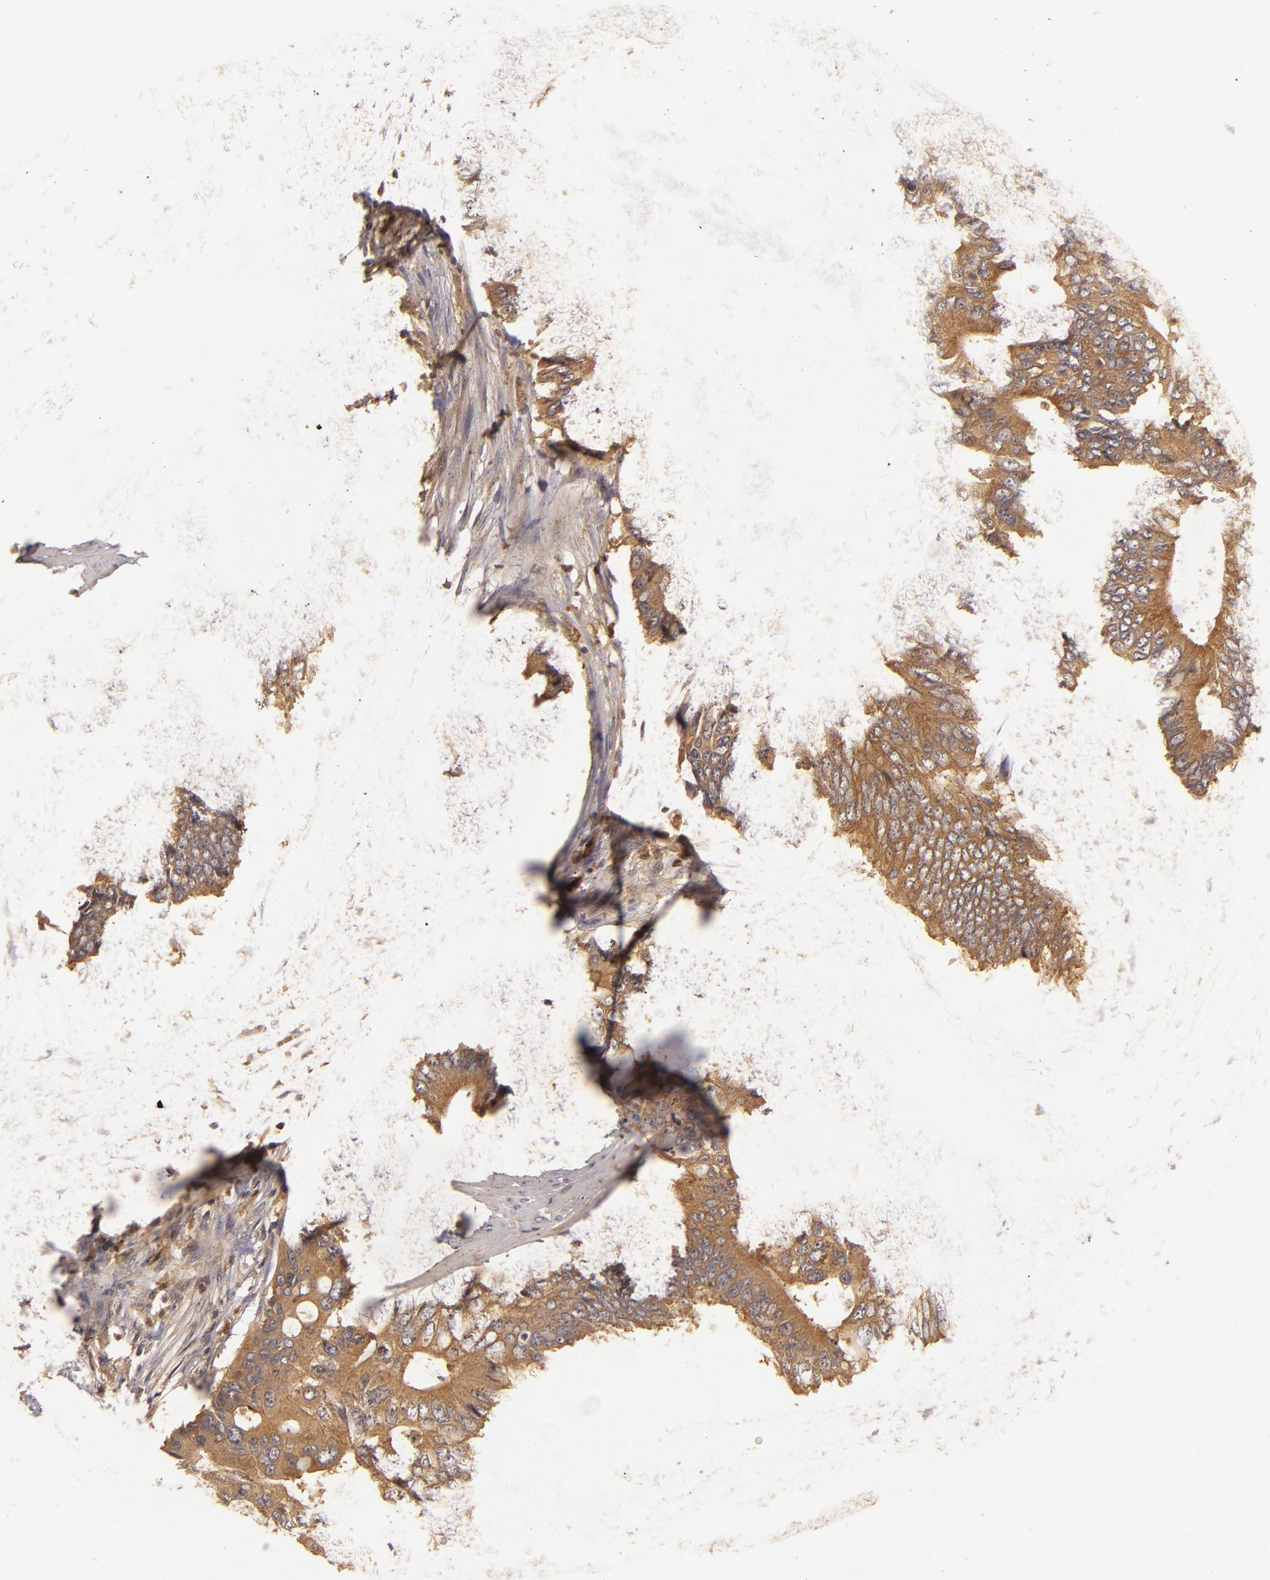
{"staining": {"intensity": "strong", "quantity": ">75%", "location": "cytoplasmic/membranous"}, "tissue": "colorectal cancer", "cell_type": "Tumor cells", "image_type": "cancer", "snomed": [{"axis": "morphology", "description": "Adenocarcinoma, NOS"}, {"axis": "topography", "description": "Colon"}], "caption": "Immunohistochemical staining of human colorectal adenocarcinoma shows high levels of strong cytoplasmic/membranous protein expression in about >75% of tumor cells.", "gene": "PRKCD", "patient": {"sex": "male", "age": 71}}